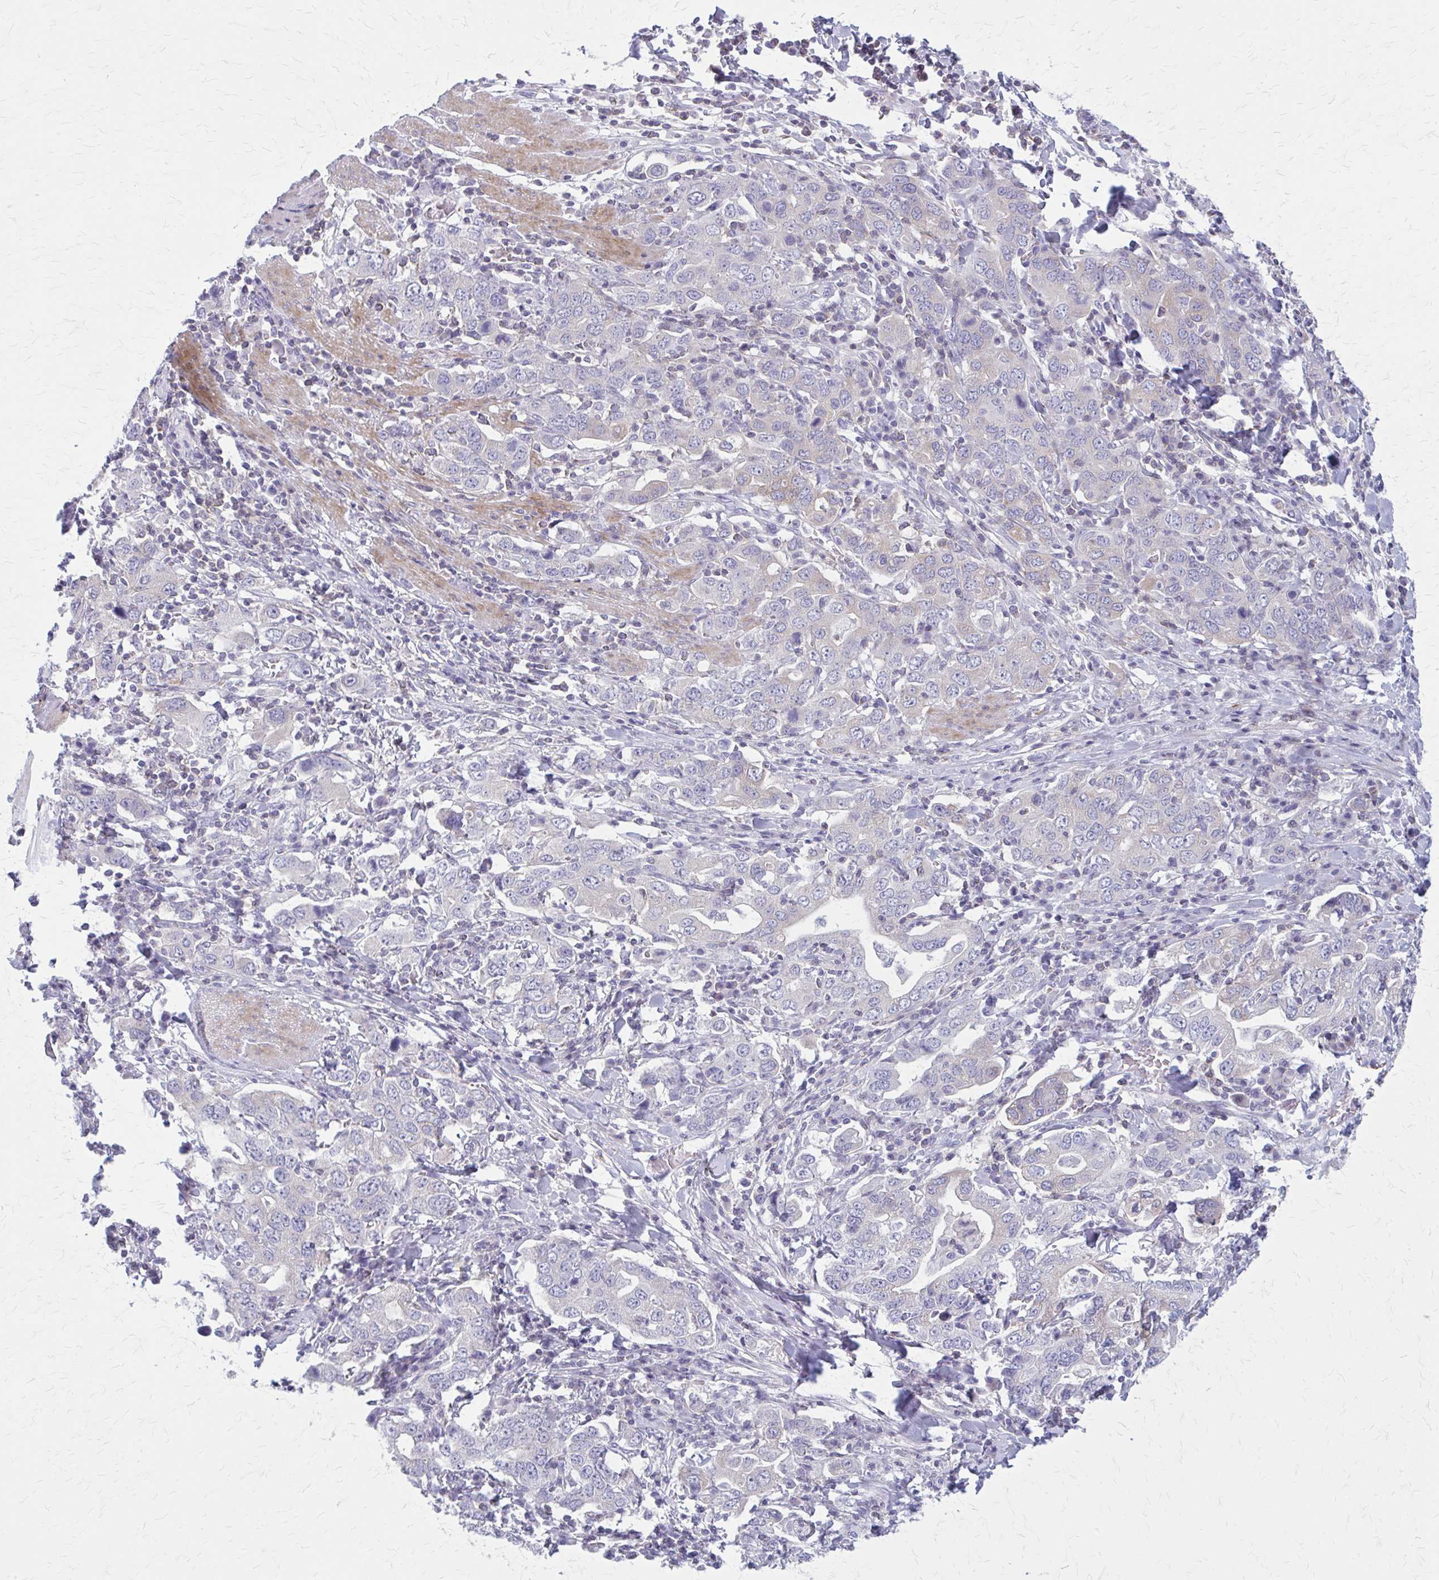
{"staining": {"intensity": "negative", "quantity": "none", "location": "none"}, "tissue": "stomach cancer", "cell_type": "Tumor cells", "image_type": "cancer", "snomed": [{"axis": "morphology", "description": "Adenocarcinoma, NOS"}, {"axis": "topography", "description": "Stomach, upper"}, {"axis": "topography", "description": "Stomach"}], "caption": "IHC photomicrograph of adenocarcinoma (stomach) stained for a protein (brown), which demonstrates no staining in tumor cells.", "gene": "PITPNM1", "patient": {"sex": "male", "age": 62}}